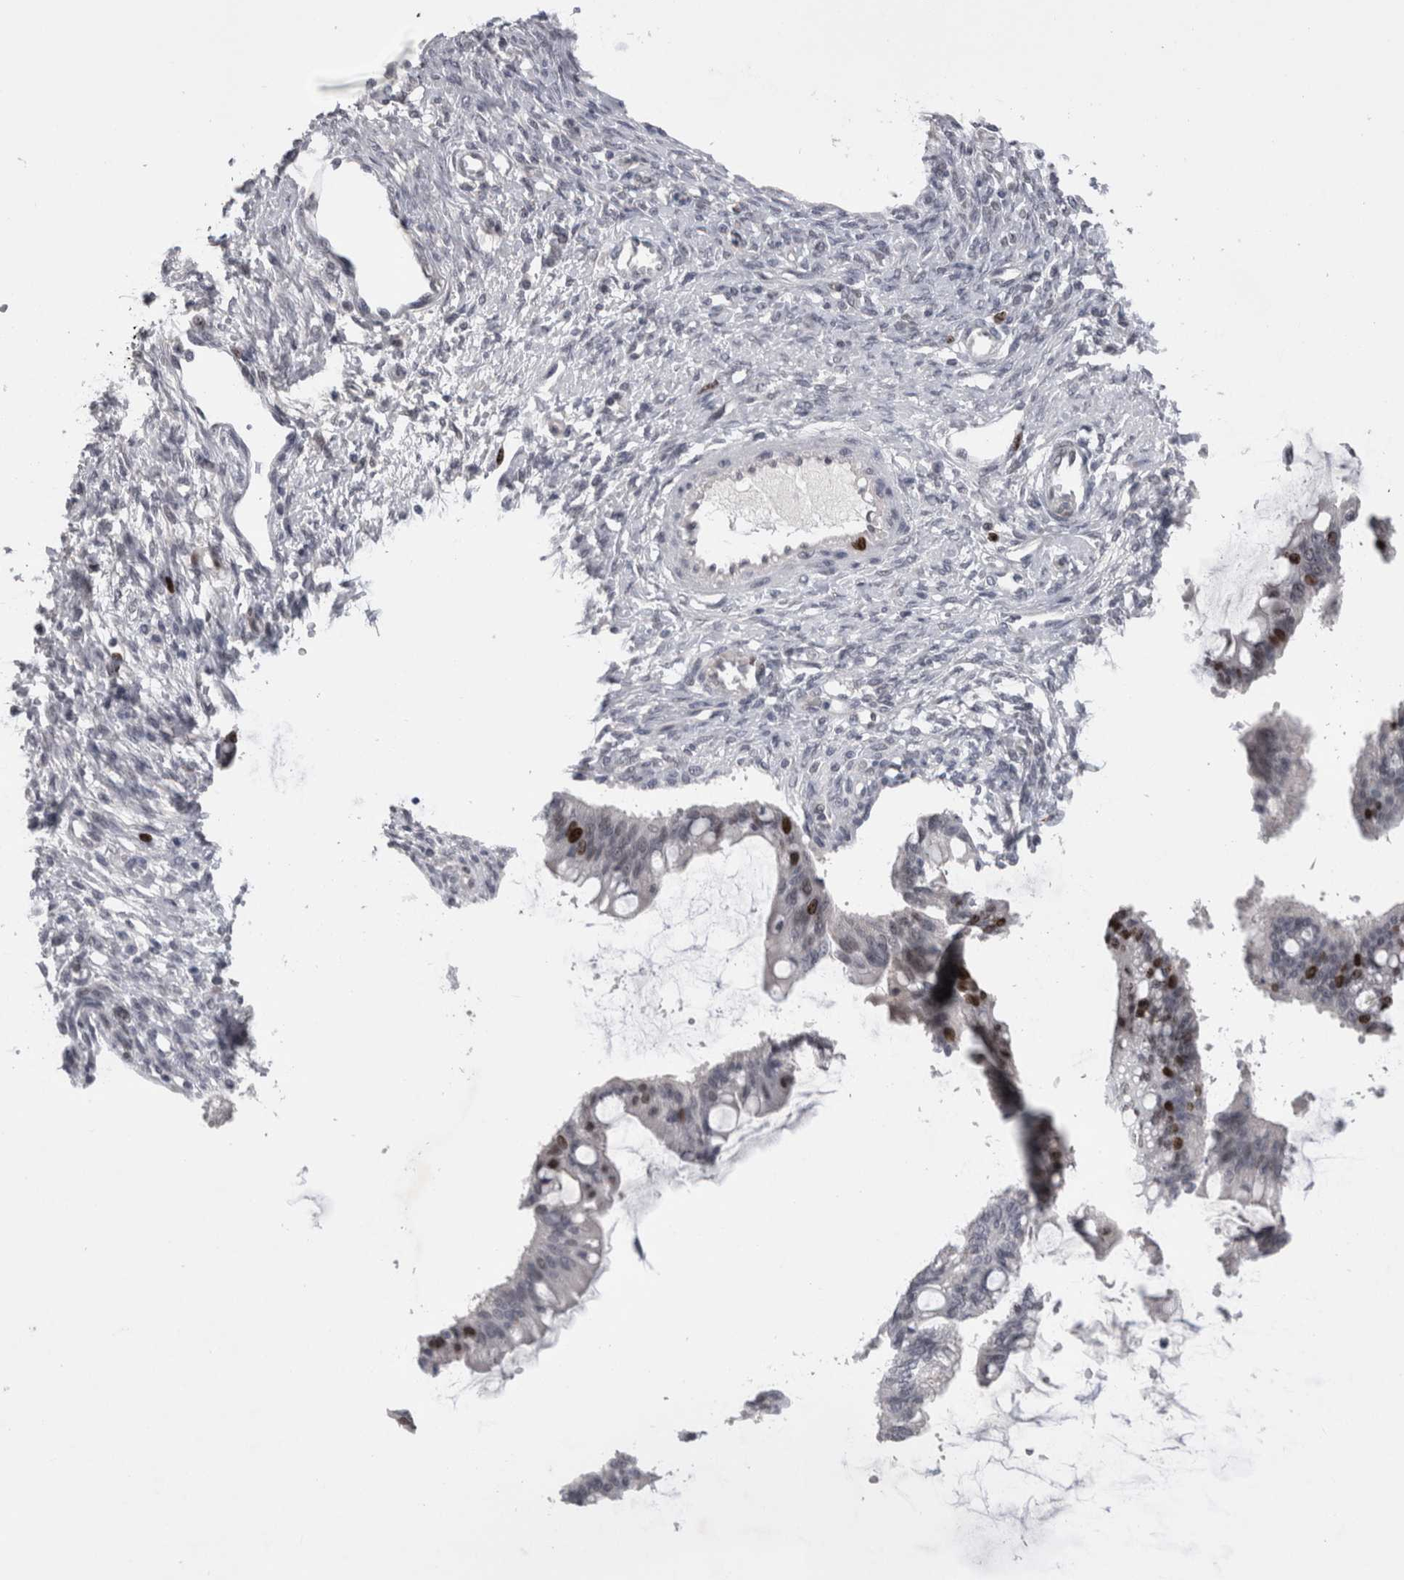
{"staining": {"intensity": "strong", "quantity": "<25%", "location": "nuclear"}, "tissue": "ovarian cancer", "cell_type": "Tumor cells", "image_type": "cancer", "snomed": [{"axis": "morphology", "description": "Cystadenocarcinoma, mucinous, NOS"}, {"axis": "topography", "description": "Ovary"}], "caption": "Strong nuclear positivity is identified in about <25% of tumor cells in mucinous cystadenocarcinoma (ovarian).", "gene": "KIF18B", "patient": {"sex": "female", "age": 73}}